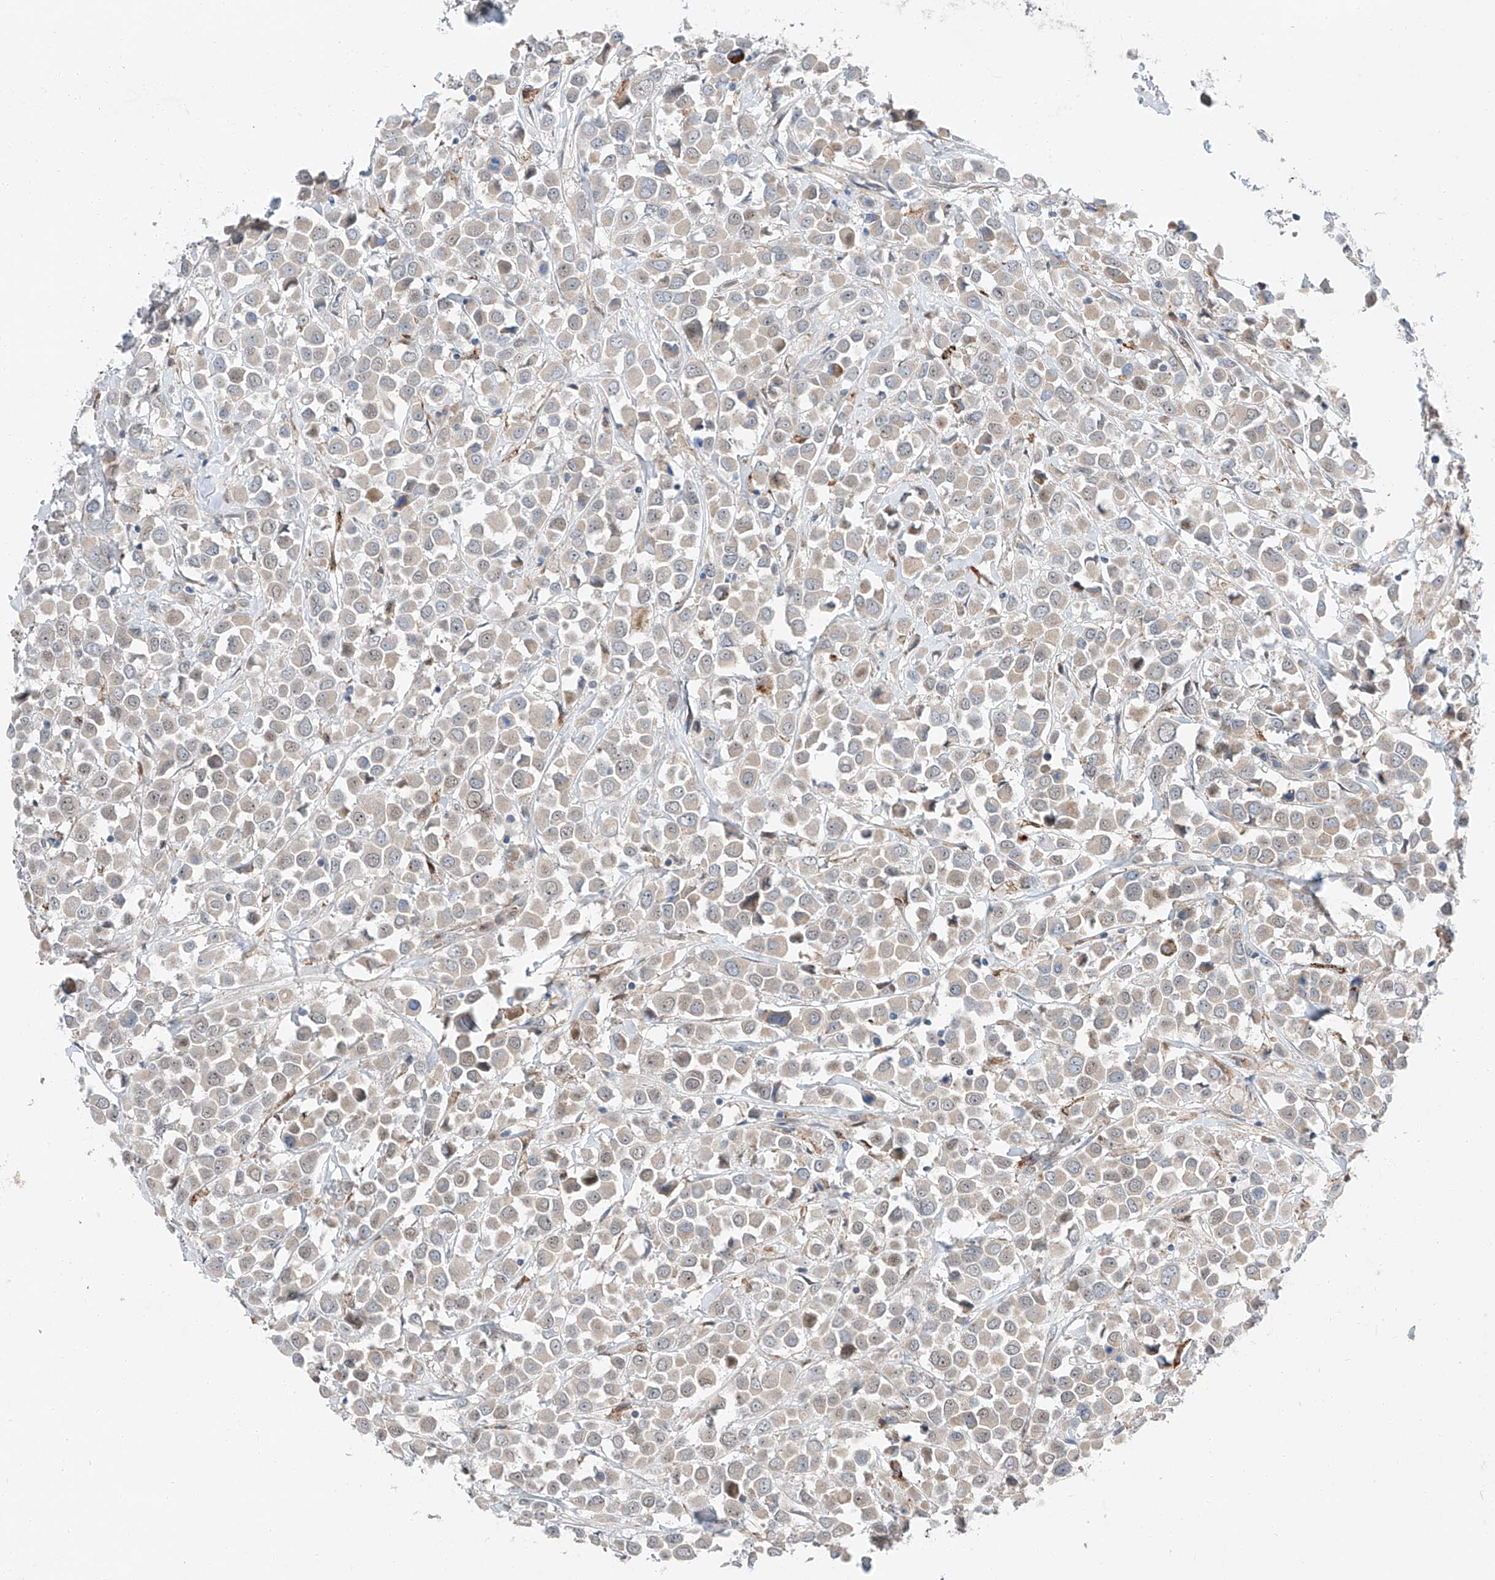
{"staining": {"intensity": "weak", "quantity": "<25%", "location": "cytoplasmic/membranous"}, "tissue": "breast cancer", "cell_type": "Tumor cells", "image_type": "cancer", "snomed": [{"axis": "morphology", "description": "Duct carcinoma"}, {"axis": "topography", "description": "Breast"}], "caption": "The IHC image has no significant expression in tumor cells of breast cancer (infiltrating ductal carcinoma) tissue.", "gene": "CLDND1", "patient": {"sex": "female", "age": 61}}